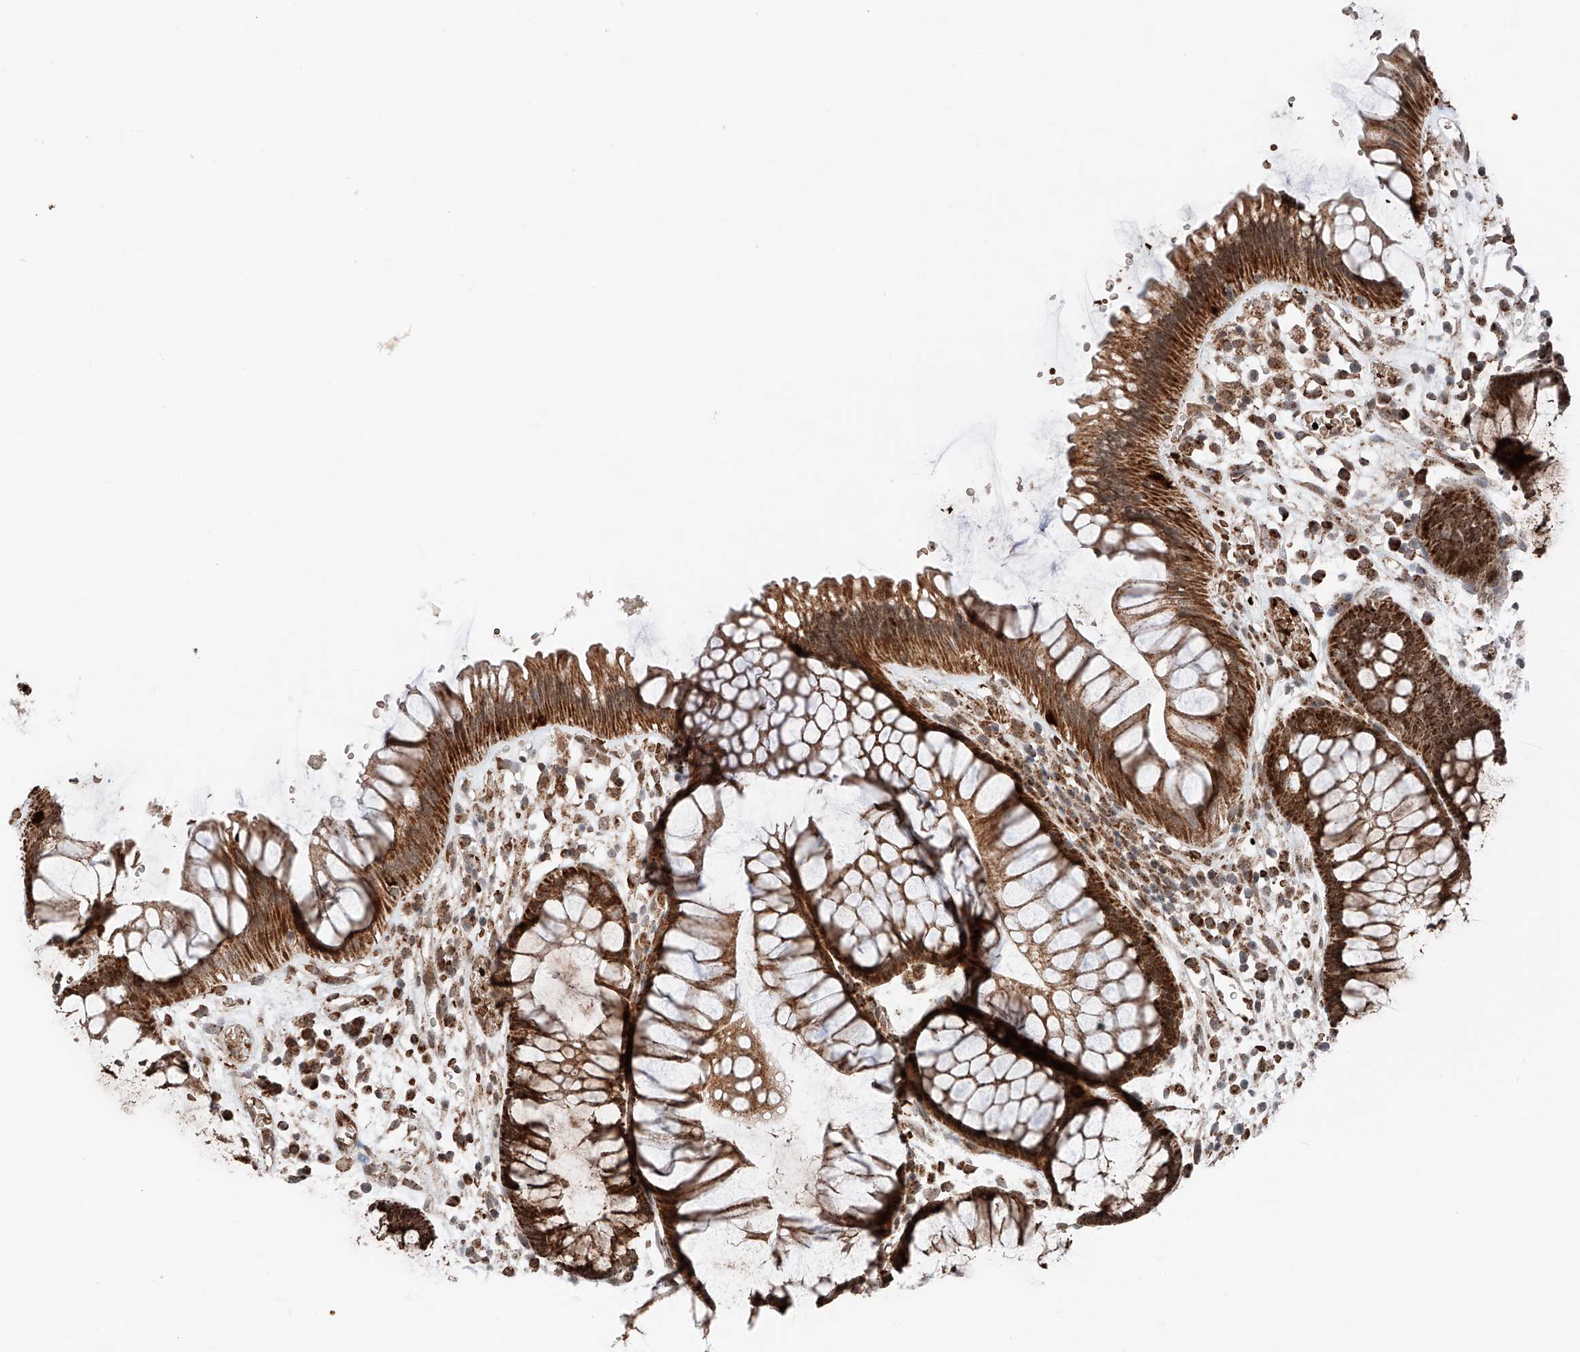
{"staining": {"intensity": "strong", "quantity": ">75%", "location": "cytoplasmic/membranous"}, "tissue": "rectum", "cell_type": "Glandular cells", "image_type": "normal", "snomed": [{"axis": "morphology", "description": "Normal tissue, NOS"}, {"axis": "topography", "description": "Rectum"}], "caption": "Immunohistochemical staining of benign human rectum demonstrates >75% levels of strong cytoplasmic/membranous protein expression in about >75% of glandular cells. The staining is performed using DAB (3,3'-diaminobenzidine) brown chromogen to label protein expression. The nuclei are counter-stained blue using hematoxylin.", "gene": "ZSCAN29", "patient": {"sex": "male", "age": 51}}